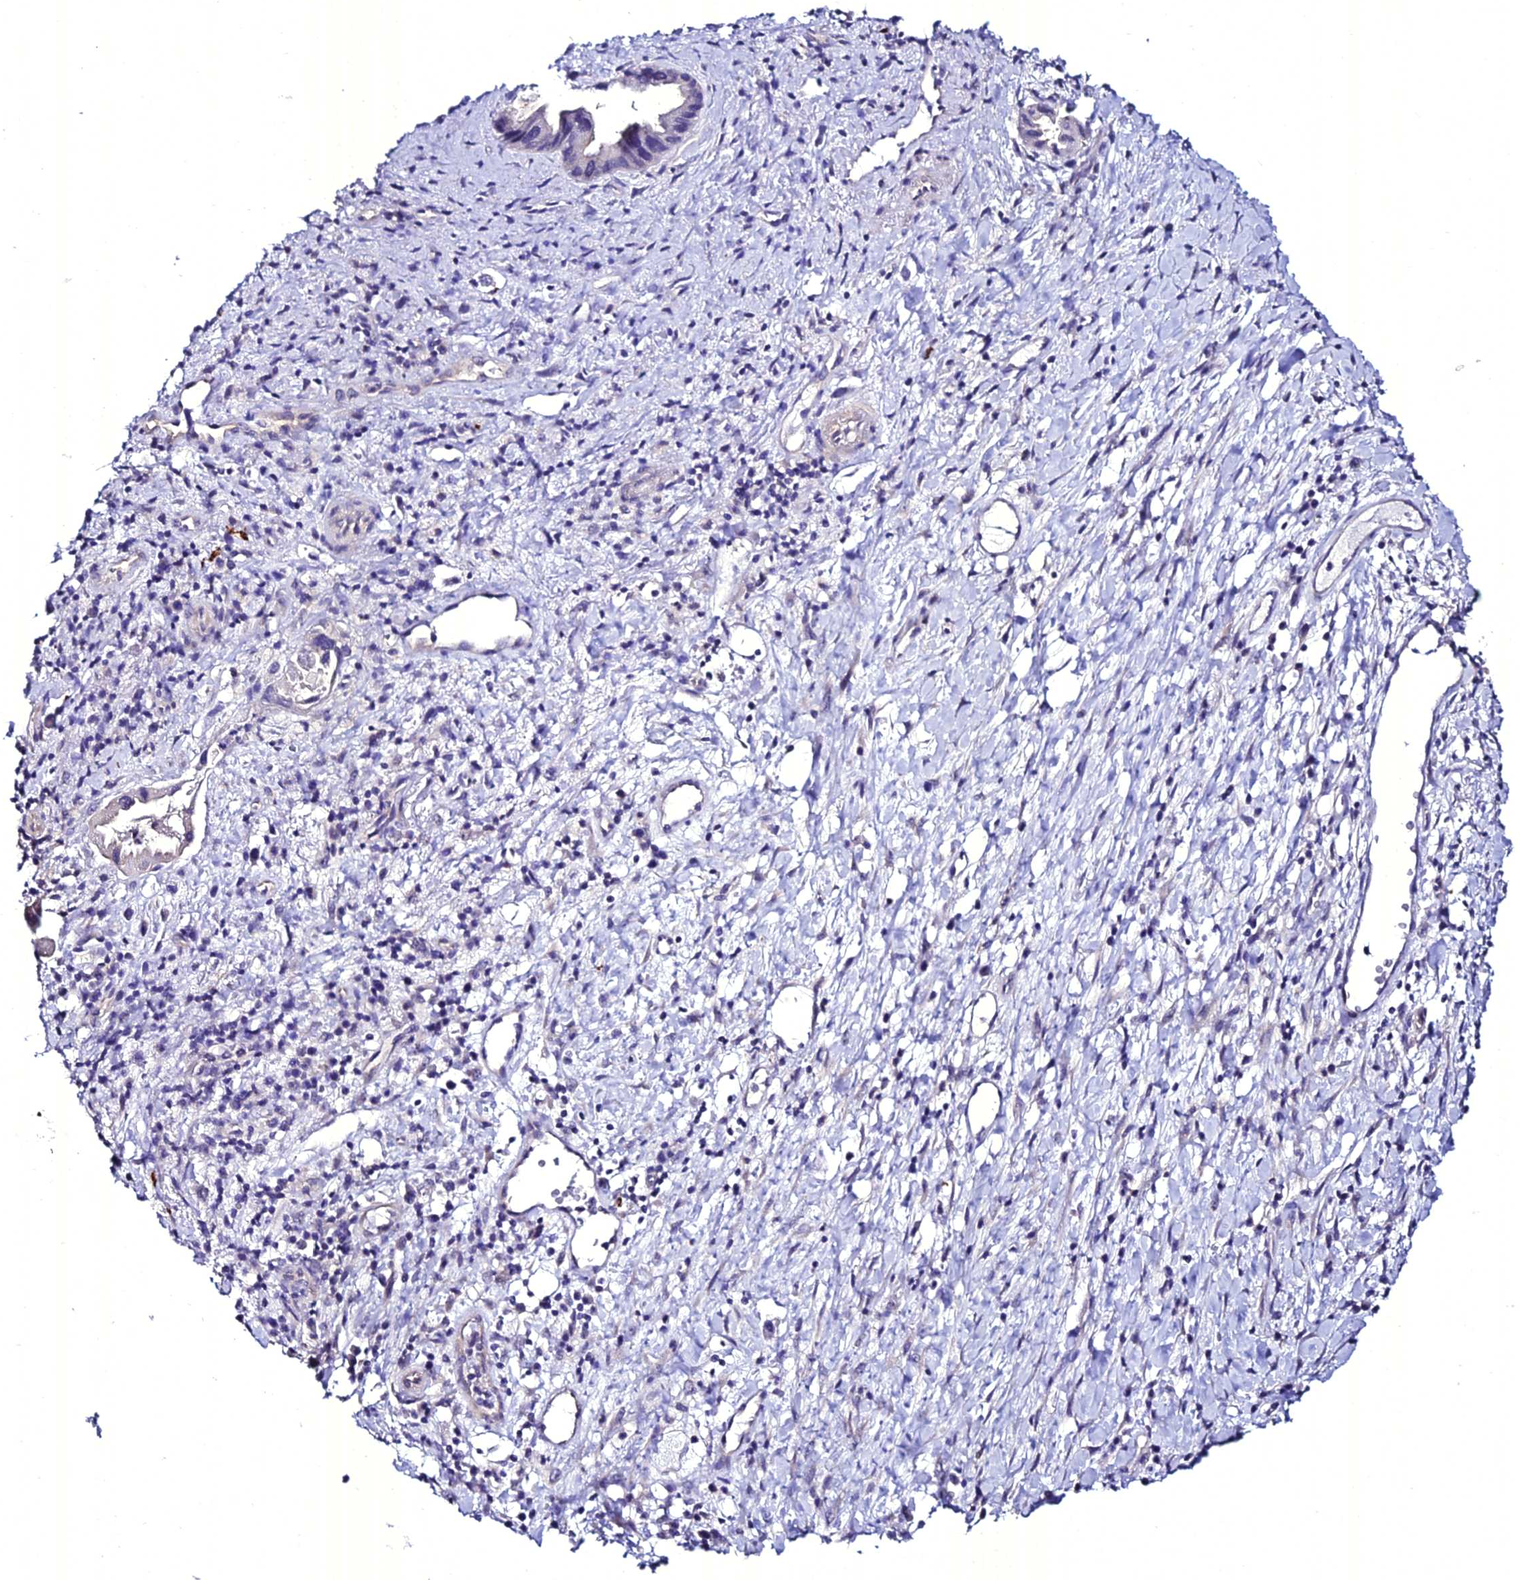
{"staining": {"intensity": "negative", "quantity": "none", "location": "none"}, "tissue": "pancreatic cancer", "cell_type": "Tumor cells", "image_type": "cancer", "snomed": [{"axis": "morphology", "description": "Adenocarcinoma, NOS"}, {"axis": "topography", "description": "Pancreas"}], "caption": "The micrograph demonstrates no staining of tumor cells in pancreatic cancer (adenocarcinoma).", "gene": "ATG16L2", "patient": {"sex": "female", "age": 77}}